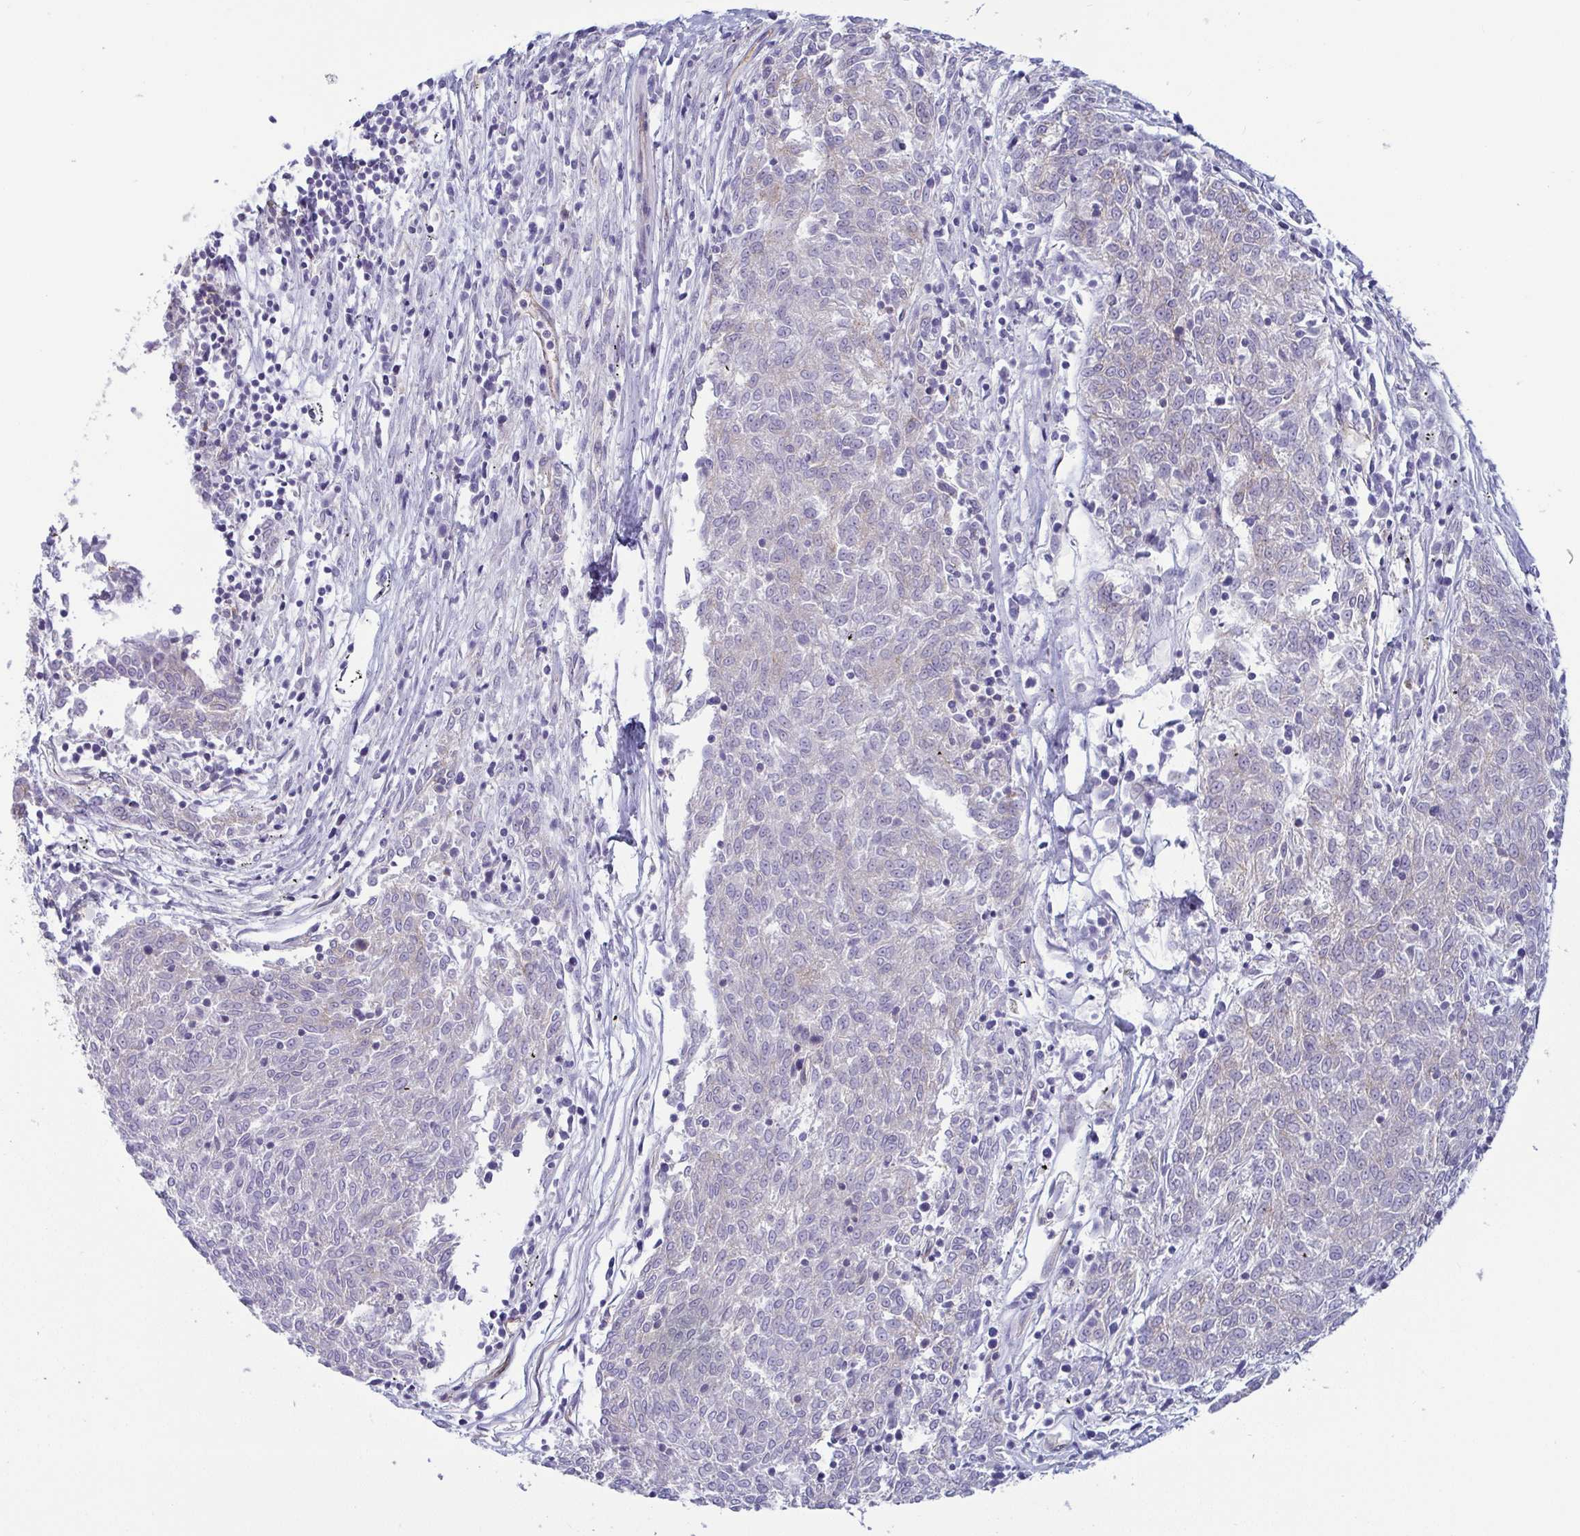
{"staining": {"intensity": "negative", "quantity": "none", "location": "none"}, "tissue": "melanoma", "cell_type": "Tumor cells", "image_type": "cancer", "snomed": [{"axis": "morphology", "description": "Malignant melanoma, NOS"}, {"axis": "topography", "description": "Skin"}], "caption": "Immunohistochemistry (IHC) histopathology image of malignant melanoma stained for a protein (brown), which demonstrates no staining in tumor cells. (DAB (3,3'-diaminobenzidine) IHC, high magnification).", "gene": "LIMA1", "patient": {"sex": "female", "age": 72}}